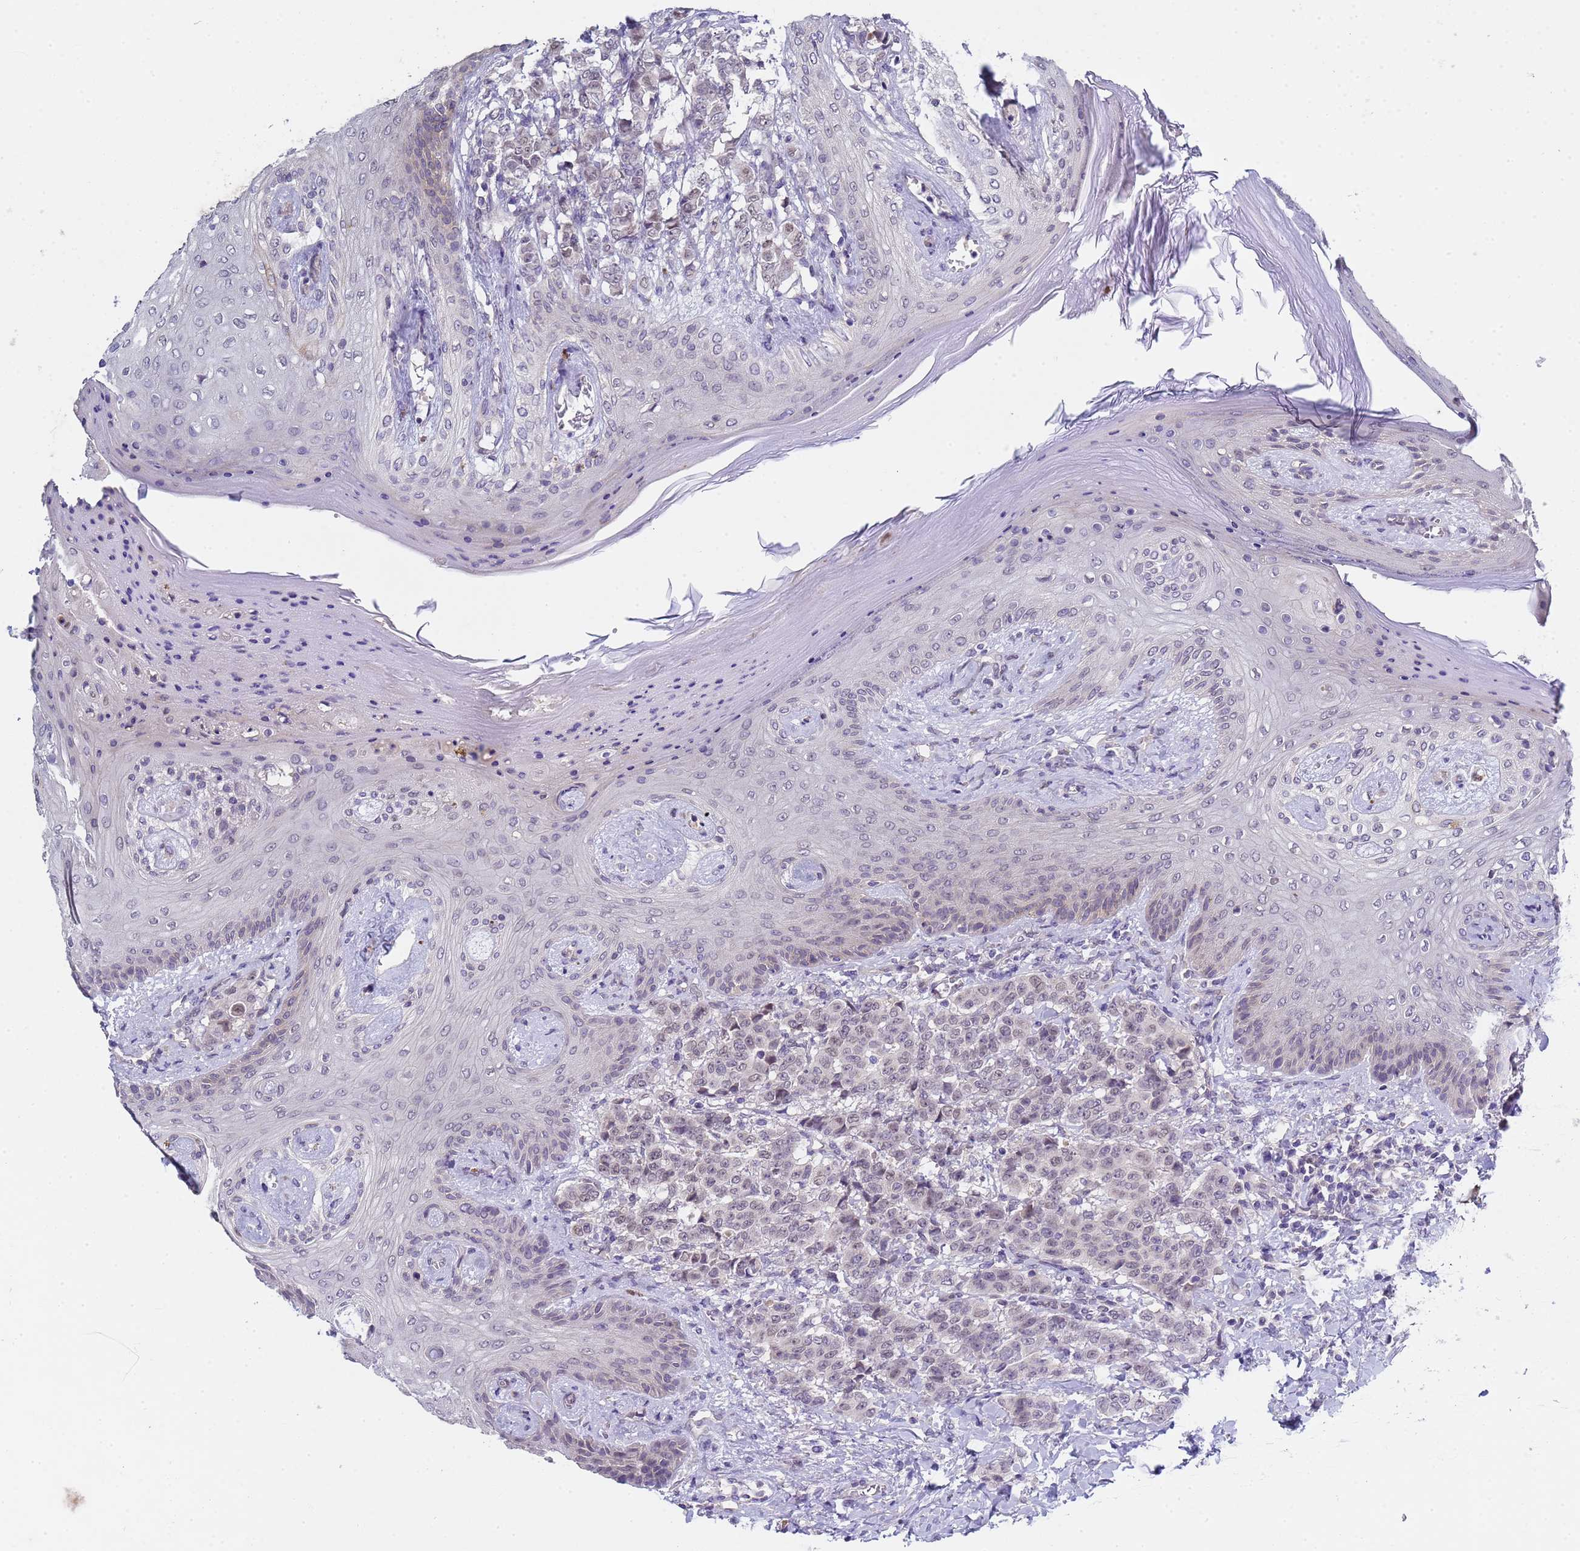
{"staining": {"intensity": "negative", "quantity": "none", "location": "none"}, "tissue": "breast cancer", "cell_type": "Tumor cells", "image_type": "cancer", "snomed": [{"axis": "morphology", "description": "Duct carcinoma"}, {"axis": "topography", "description": "Breast"}], "caption": "An image of intraductal carcinoma (breast) stained for a protein displays no brown staining in tumor cells.", "gene": "TRMT10A", "patient": {"sex": "female", "age": 40}}